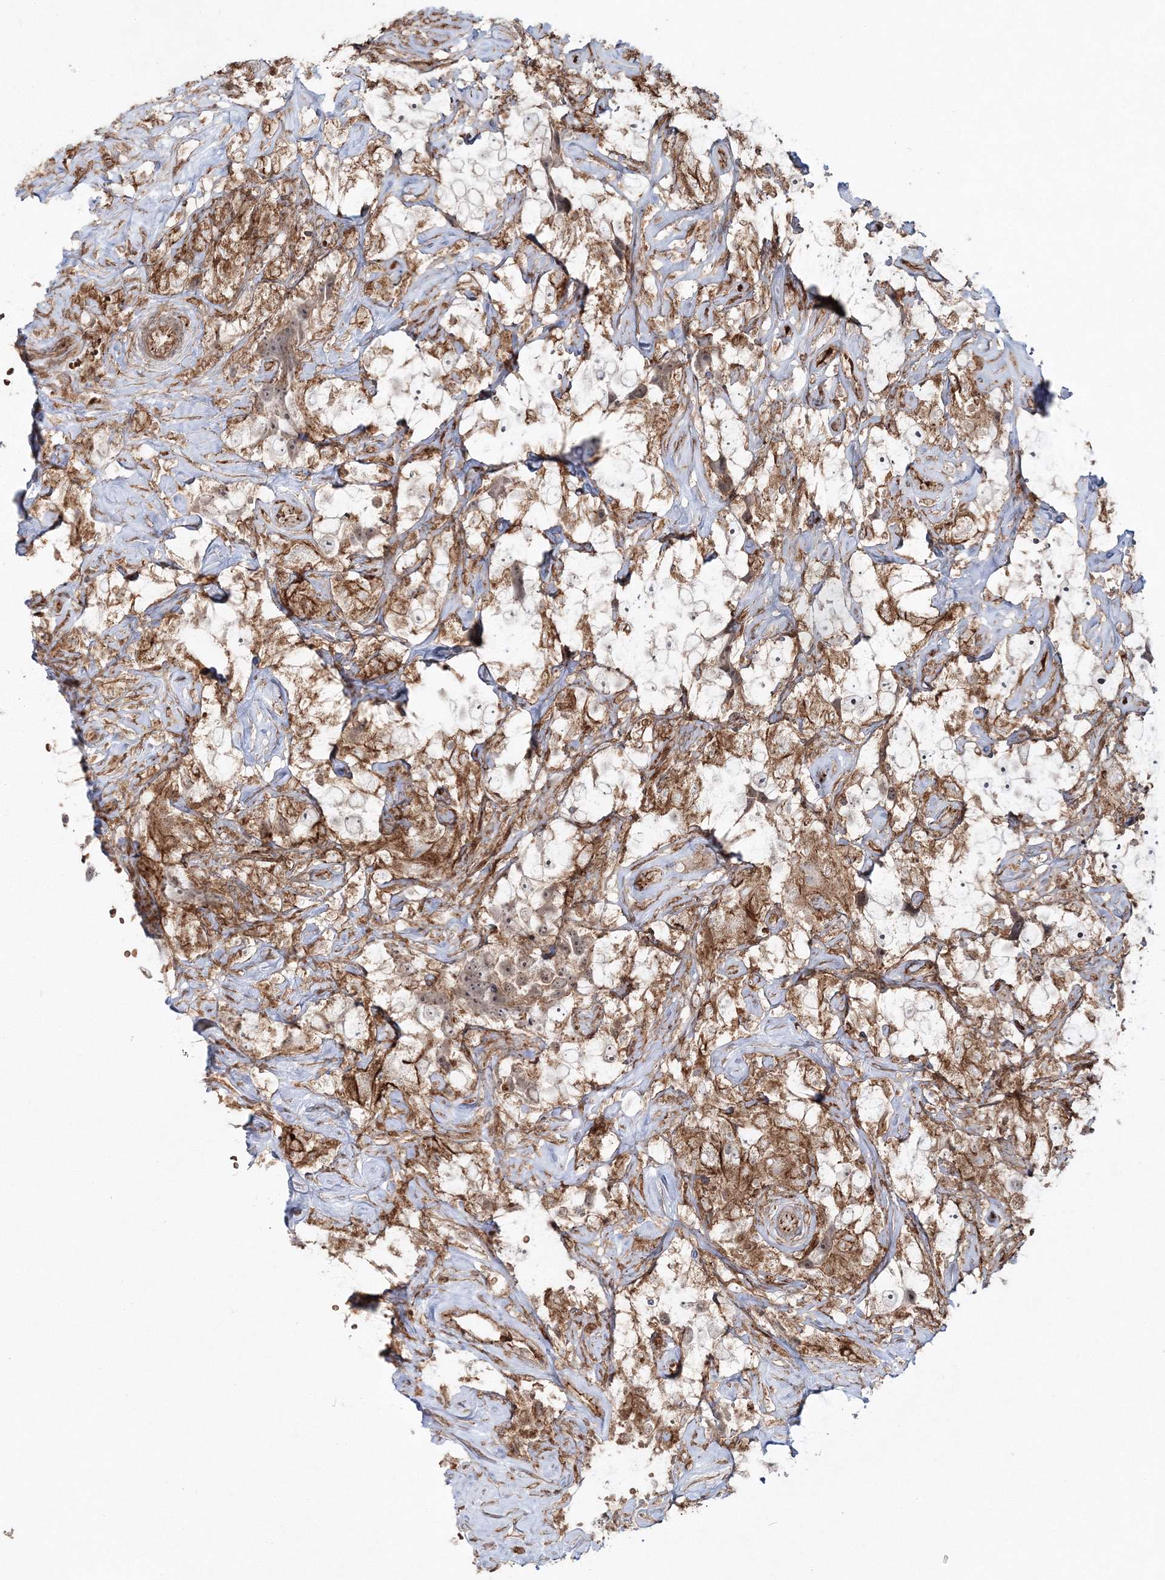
{"staining": {"intensity": "moderate", "quantity": "<25%", "location": "nuclear"}, "tissue": "testis cancer", "cell_type": "Tumor cells", "image_type": "cancer", "snomed": [{"axis": "morphology", "description": "Seminoma, NOS"}, {"axis": "topography", "description": "Testis"}], "caption": "Testis cancer was stained to show a protein in brown. There is low levels of moderate nuclear positivity in approximately <25% of tumor cells.", "gene": "PCBD2", "patient": {"sex": "male", "age": 49}}